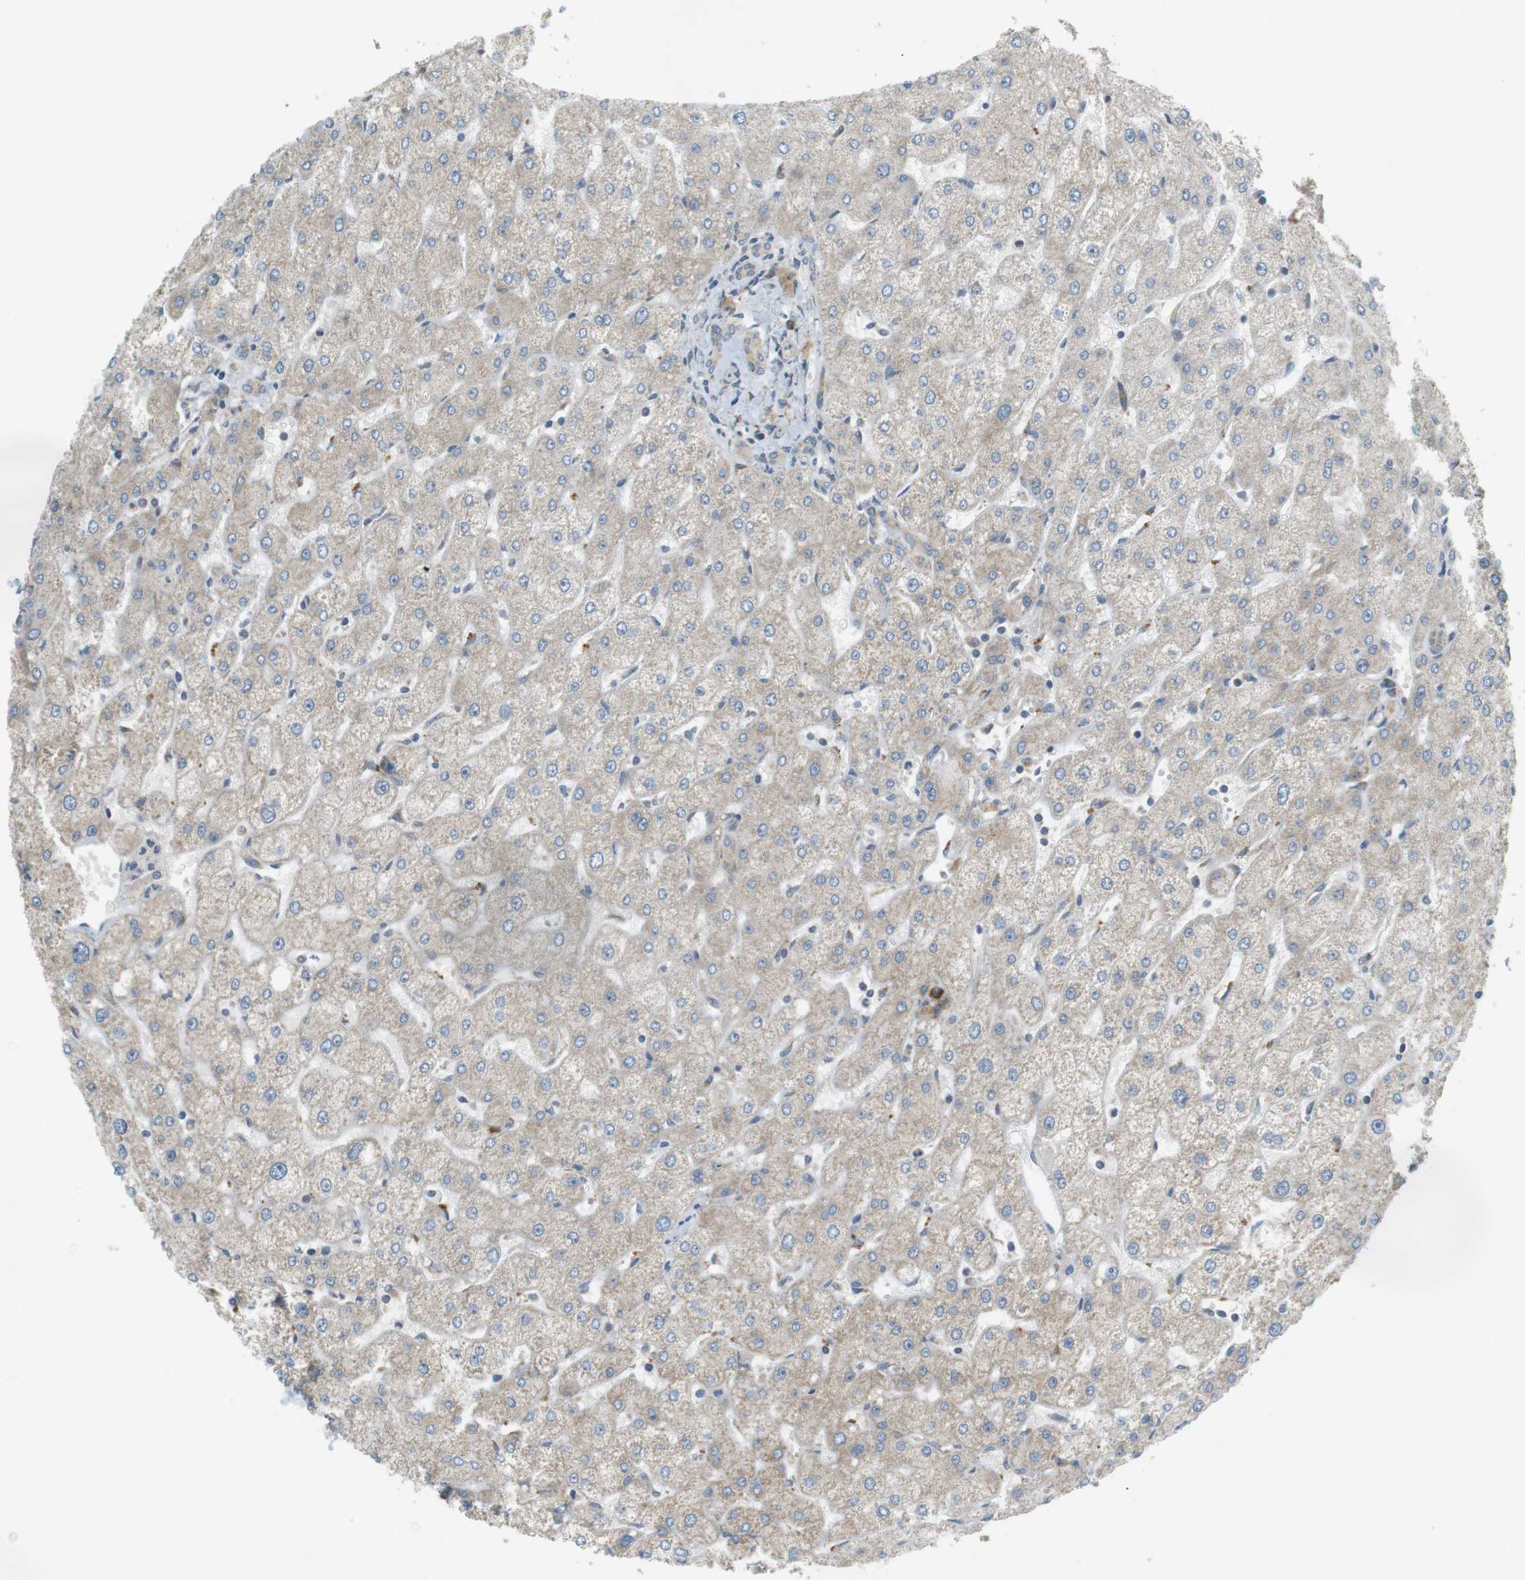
{"staining": {"intensity": "weak", "quantity": ">75%", "location": "cytoplasmic/membranous"}, "tissue": "liver", "cell_type": "Cholangiocytes", "image_type": "normal", "snomed": [{"axis": "morphology", "description": "Normal tissue, NOS"}, {"axis": "topography", "description": "Liver"}], "caption": "High-power microscopy captured an immunohistochemistry (IHC) histopathology image of normal liver, revealing weak cytoplasmic/membranous staining in approximately >75% of cholangiocytes.", "gene": "SLC41A1", "patient": {"sex": "male", "age": 67}}